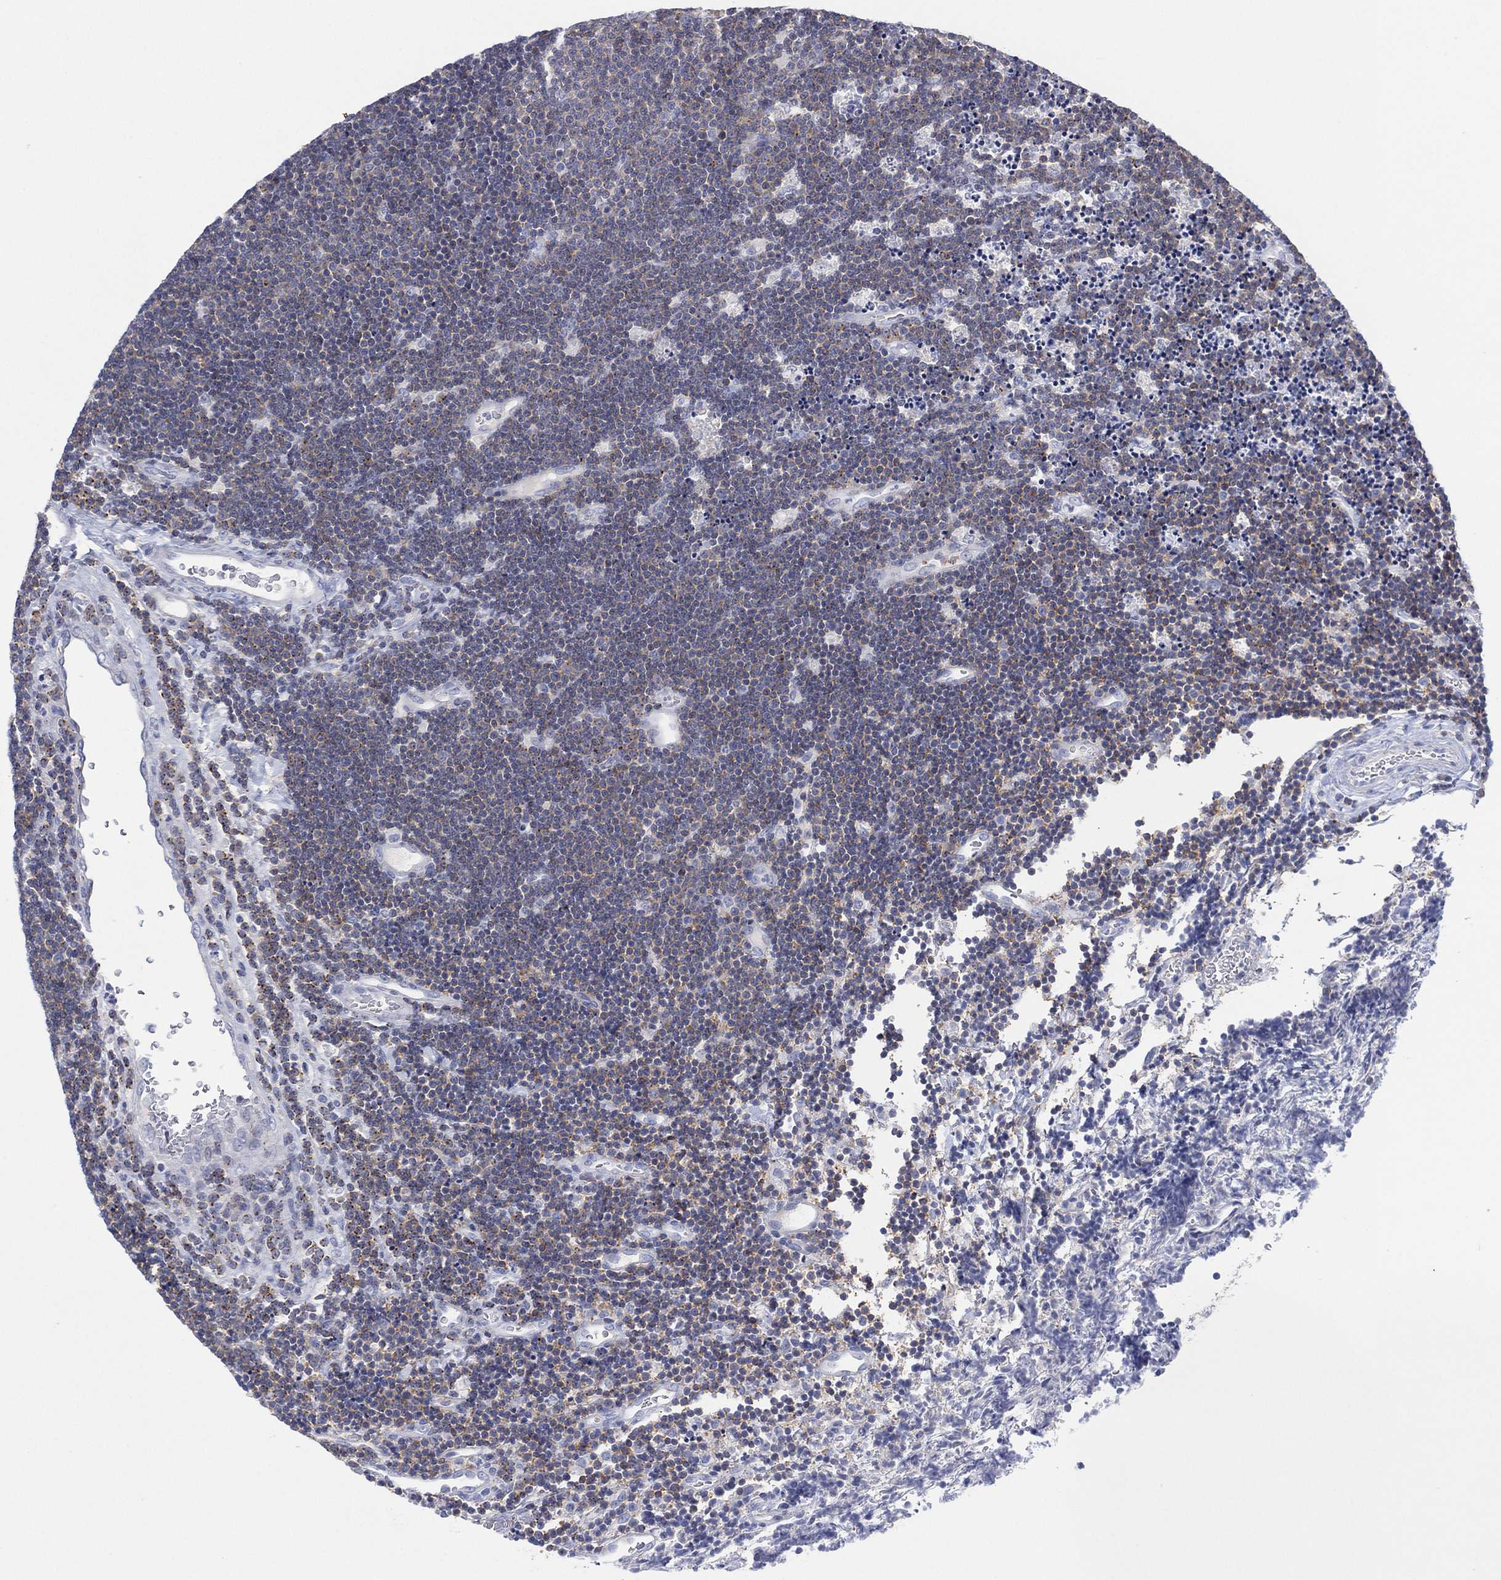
{"staining": {"intensity": "weak", "quantity": "<25%", "location": "cytoplasmic/membranous"}, "tissue": "lymphoma", "cell_type": "Tumor cells", "image_type": "cancer", "snomed": [{"axis": "morphology", "description": "Malignant lymphoma, non-Hodgkin's type, Low grade"}, {"axis": "topography", "description": "Brain"}], "caption": "High magnification brightfield microscopy of lymphoma stained with DAB (brown) and counterstained with hematoxylin (blue): tumor cells show no significant expression.", "gene": "SEPTIN1", "patient": {"sex": "female", "age": 66}}